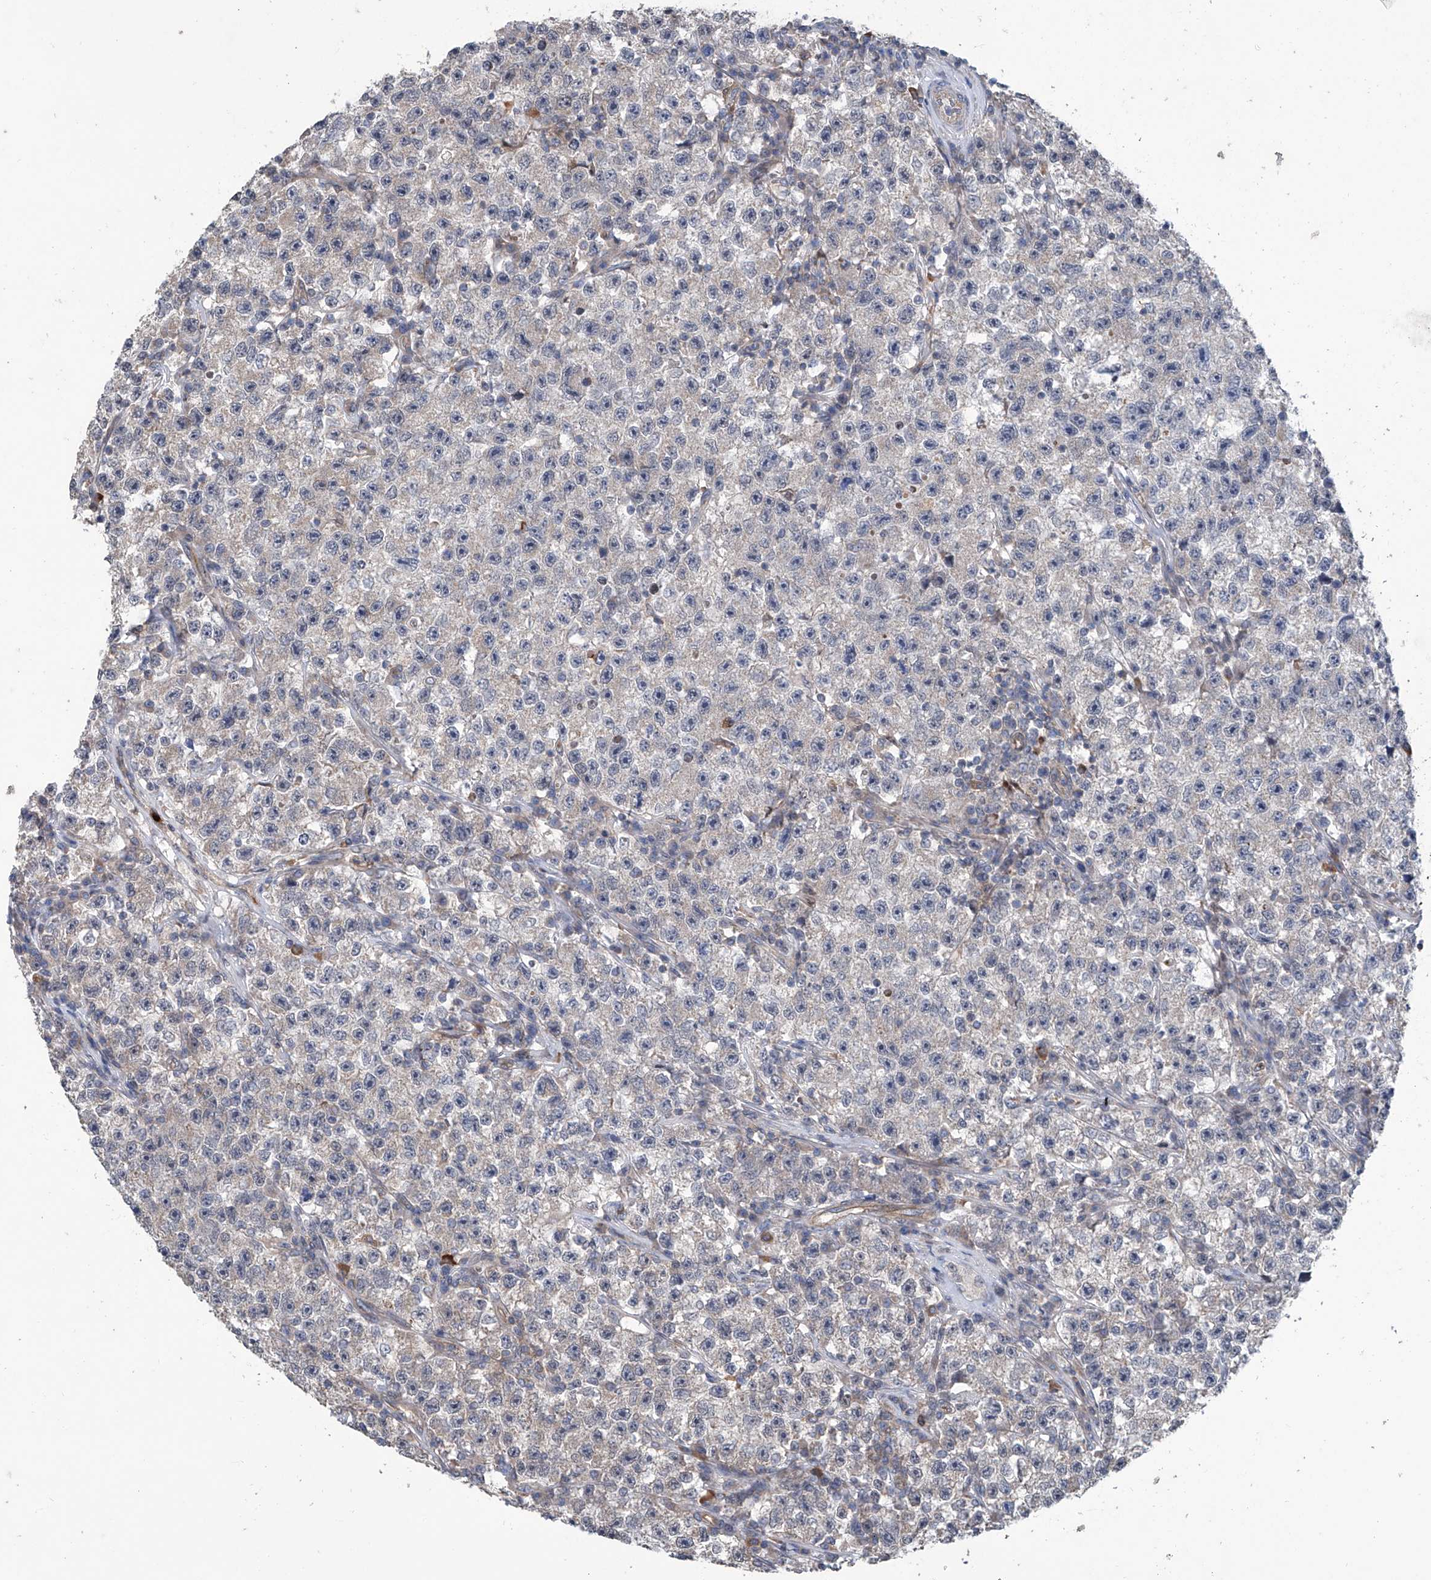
{"staining": {"intensity": "negative", "quantity": "none", "location": "none"}, "tissue": "testis cancer", "cell_type": "Tumor cells", "image_type": "cancer", "snomed": [{"axis": "morphology", "description": "Seminoma, NOS"}, {"axis": "topography", "description": "Testis"}], "caption": "Immunohistochemical staining of testis seminoma displays no significant staining in tumor cells. (DAB immunohistochemistry (IHC) visualized using brightfield microscopy, high magnification).", "gene": "EIF2D", "patient": {"sex": "male", "age": 22}}